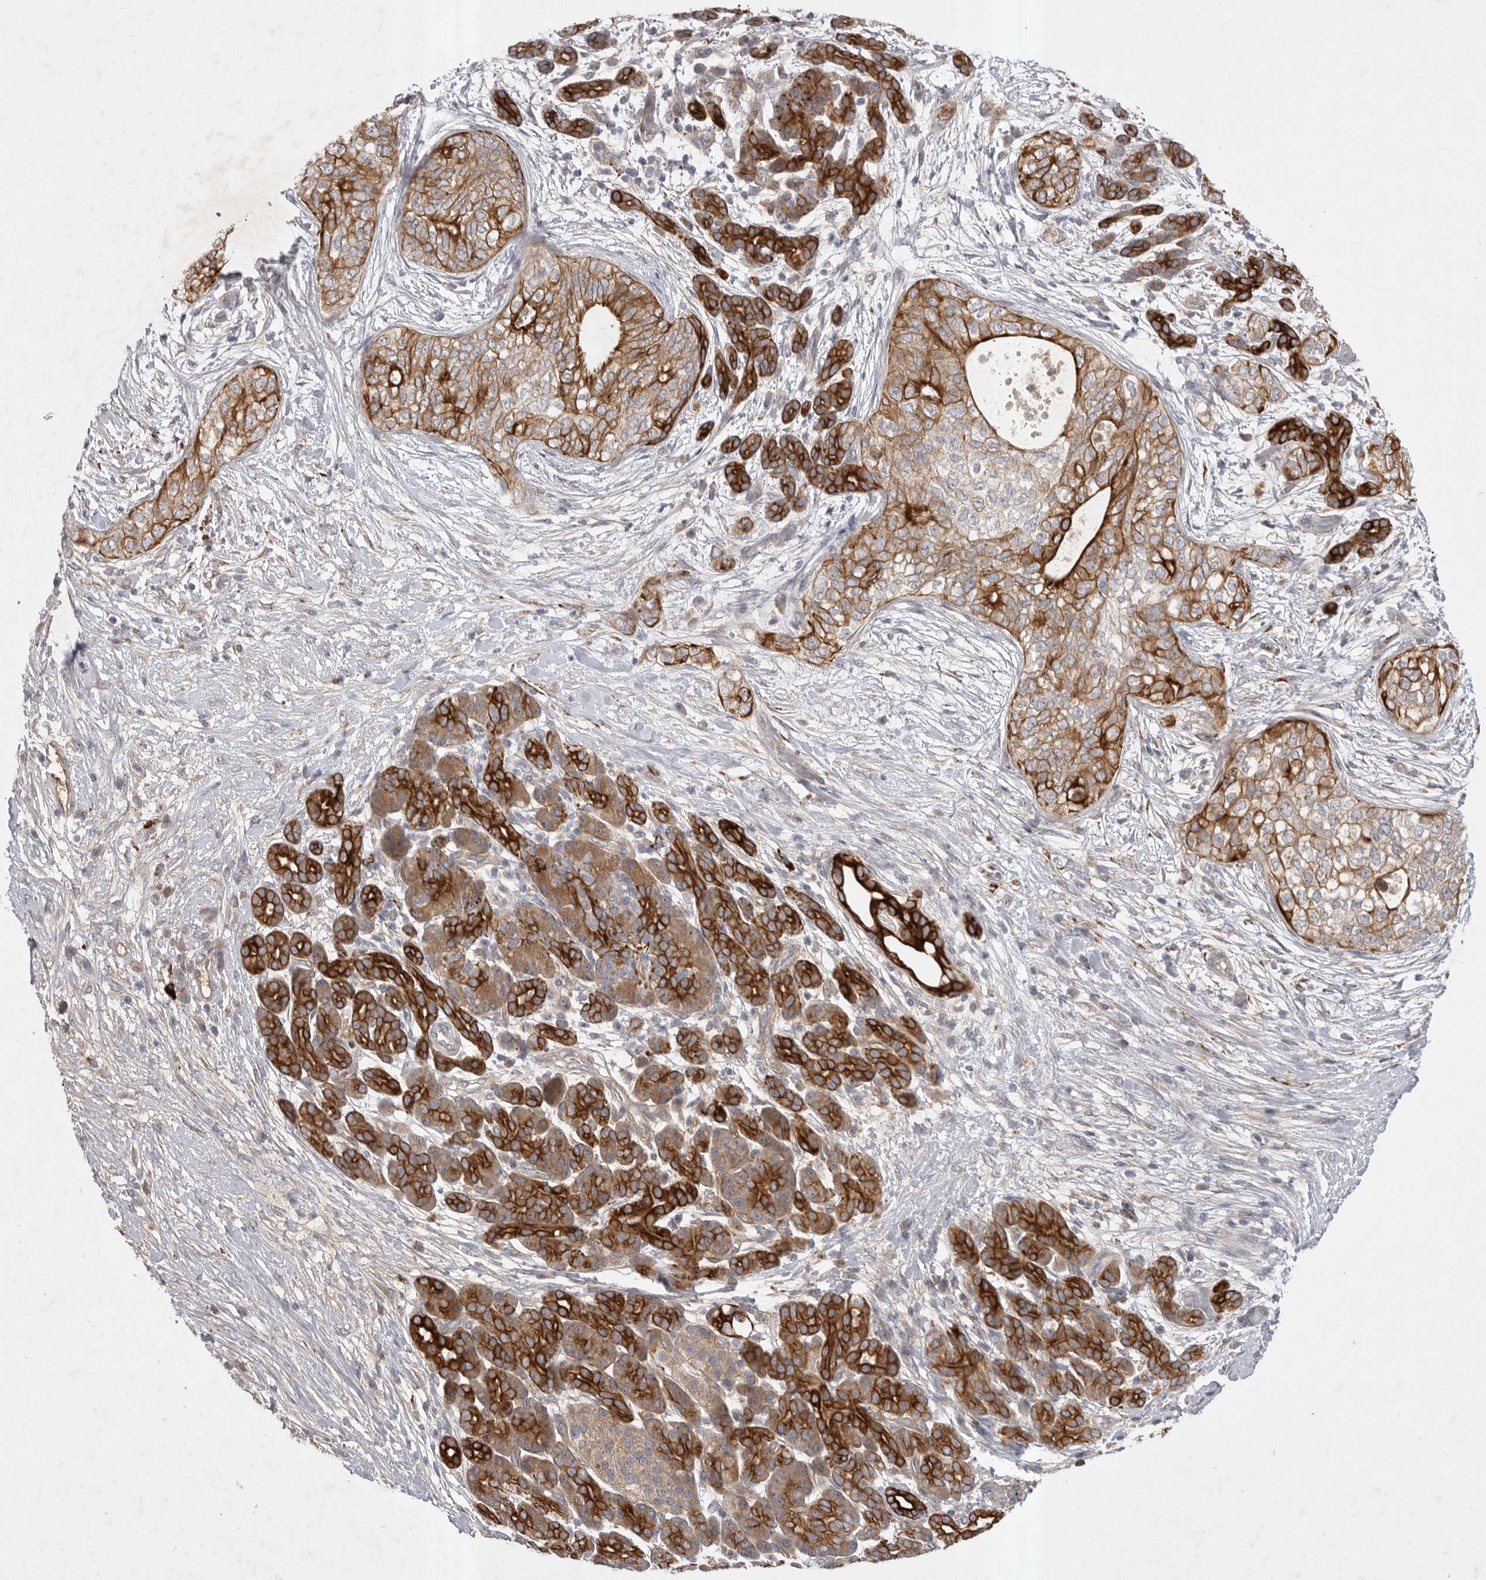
{"staining": {"intensity": "strong", "quantity": ">75%", "location": "cytoplasmic/membranous"}, "tissue": "pancreatic cancer", "cell_type": "Tumor cells", "image_type": "cancer", "snomed": [{"axis": "morphology", "description": "Adenocarcinoma, NOS"}, {"axis": "topography", "description": "Pancreas"}], "caption": "Immunohistochemical staining of human pancreatic cancer (adenocarcinoma) reveals high levels of strong cytoplasmic/membranous expression in approximately >75% of tumor cells.", "gene": "DHDDS", "patient": {"sex": "male", "age": 72}}